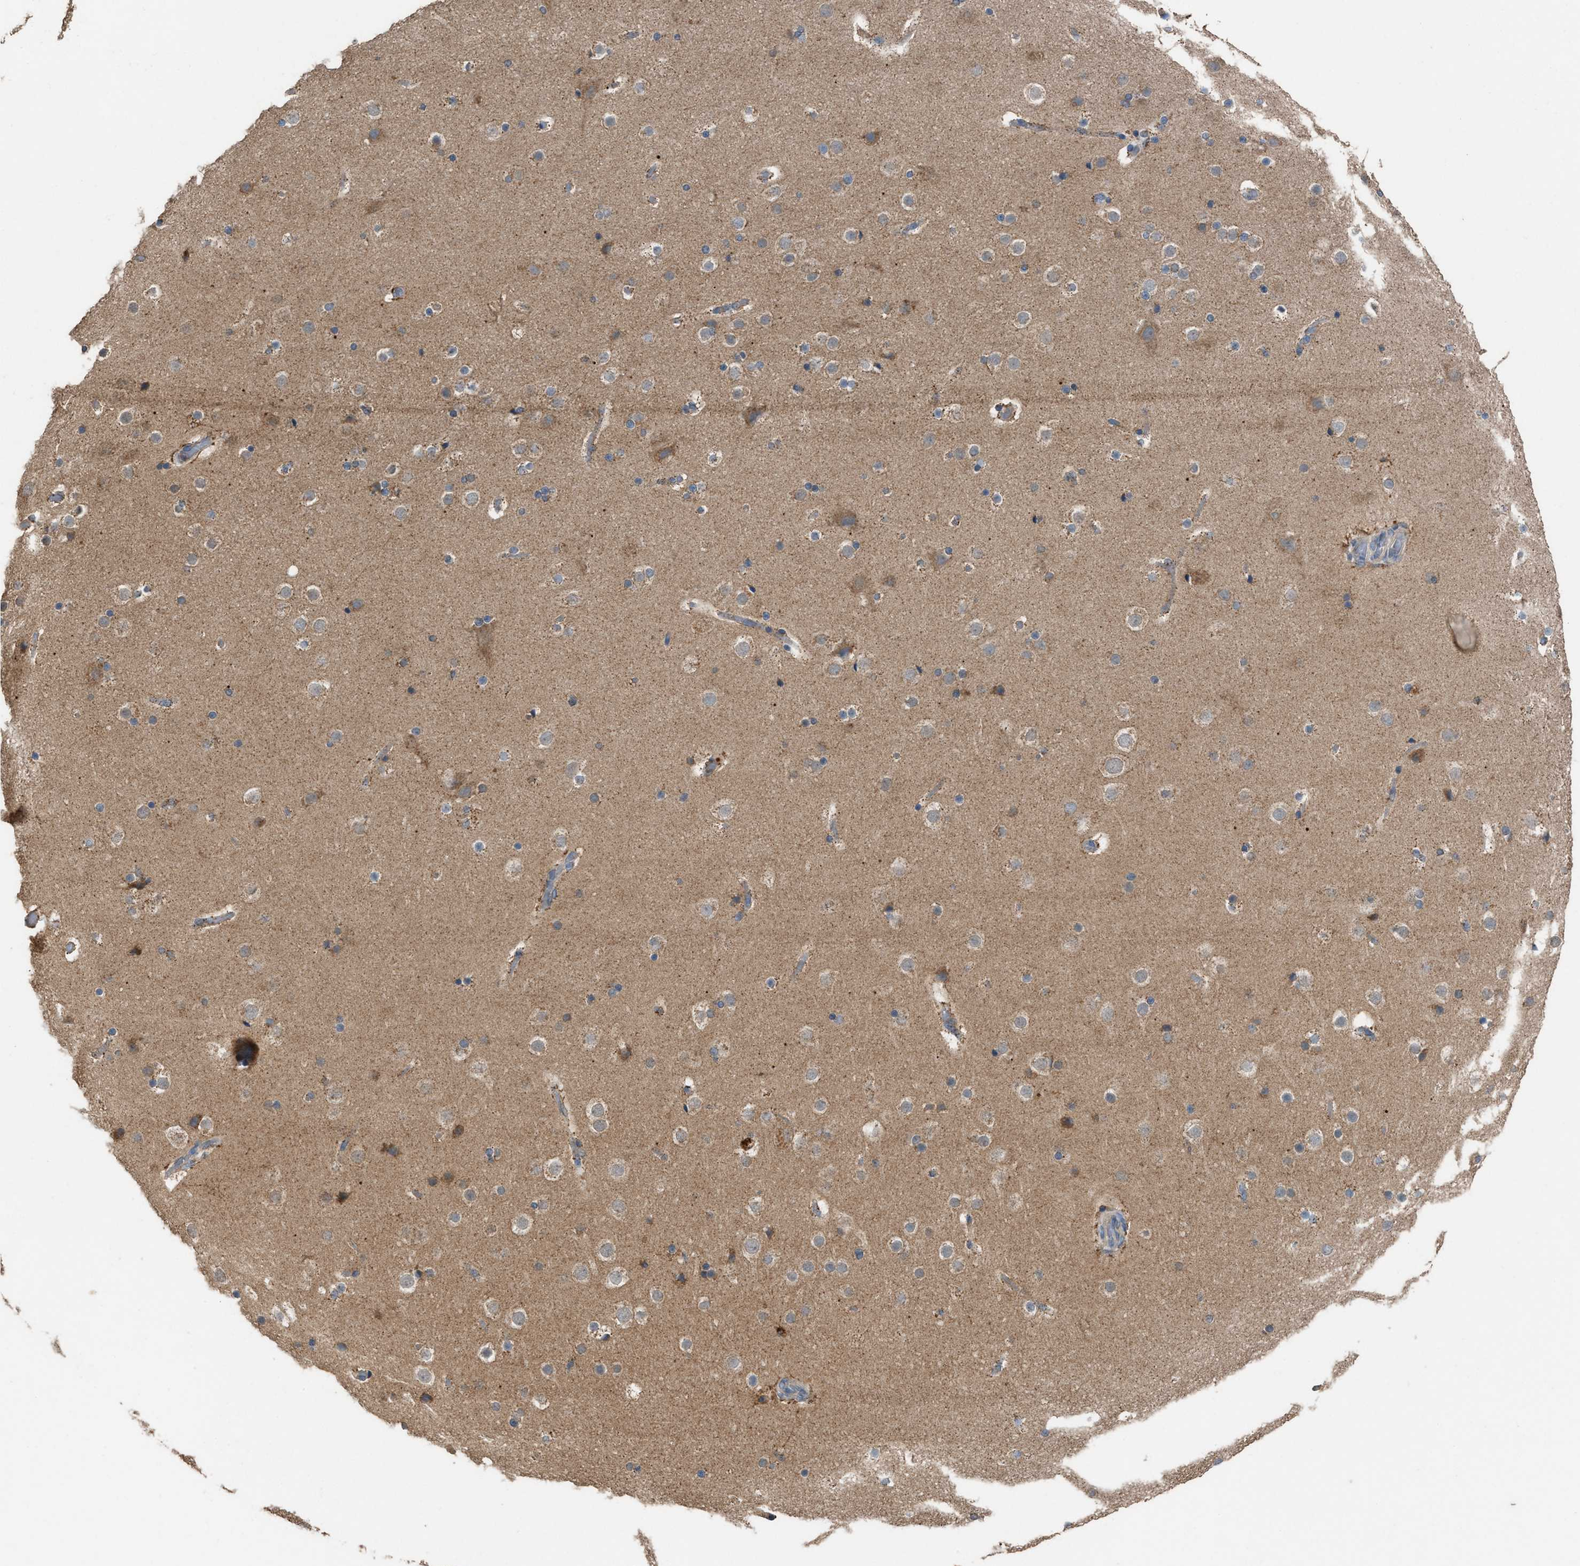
{"staining": {"intensity": "weak", "quantity": ">75%", "location": "cytoplasmic/membranous"}, "tissue": "cerebral cortex", "cell_type": "Endothelial cells", "image_type": "normal", "snomed": [{"axis": "morphology", "description": "Normal tissue, NOS"}, {"axis": "topography", "description": "Cerebral cortex"}], "caption": "Immunohistochemistry histopathology image of benign cerebral cortex stained for a protein (brown), which reveals low levels of weak cytoplasmic/membranous positivity in about >75% of endothelial cells.", "gene": "TPK1", "patient": {"sex": "male", "age": 57}}